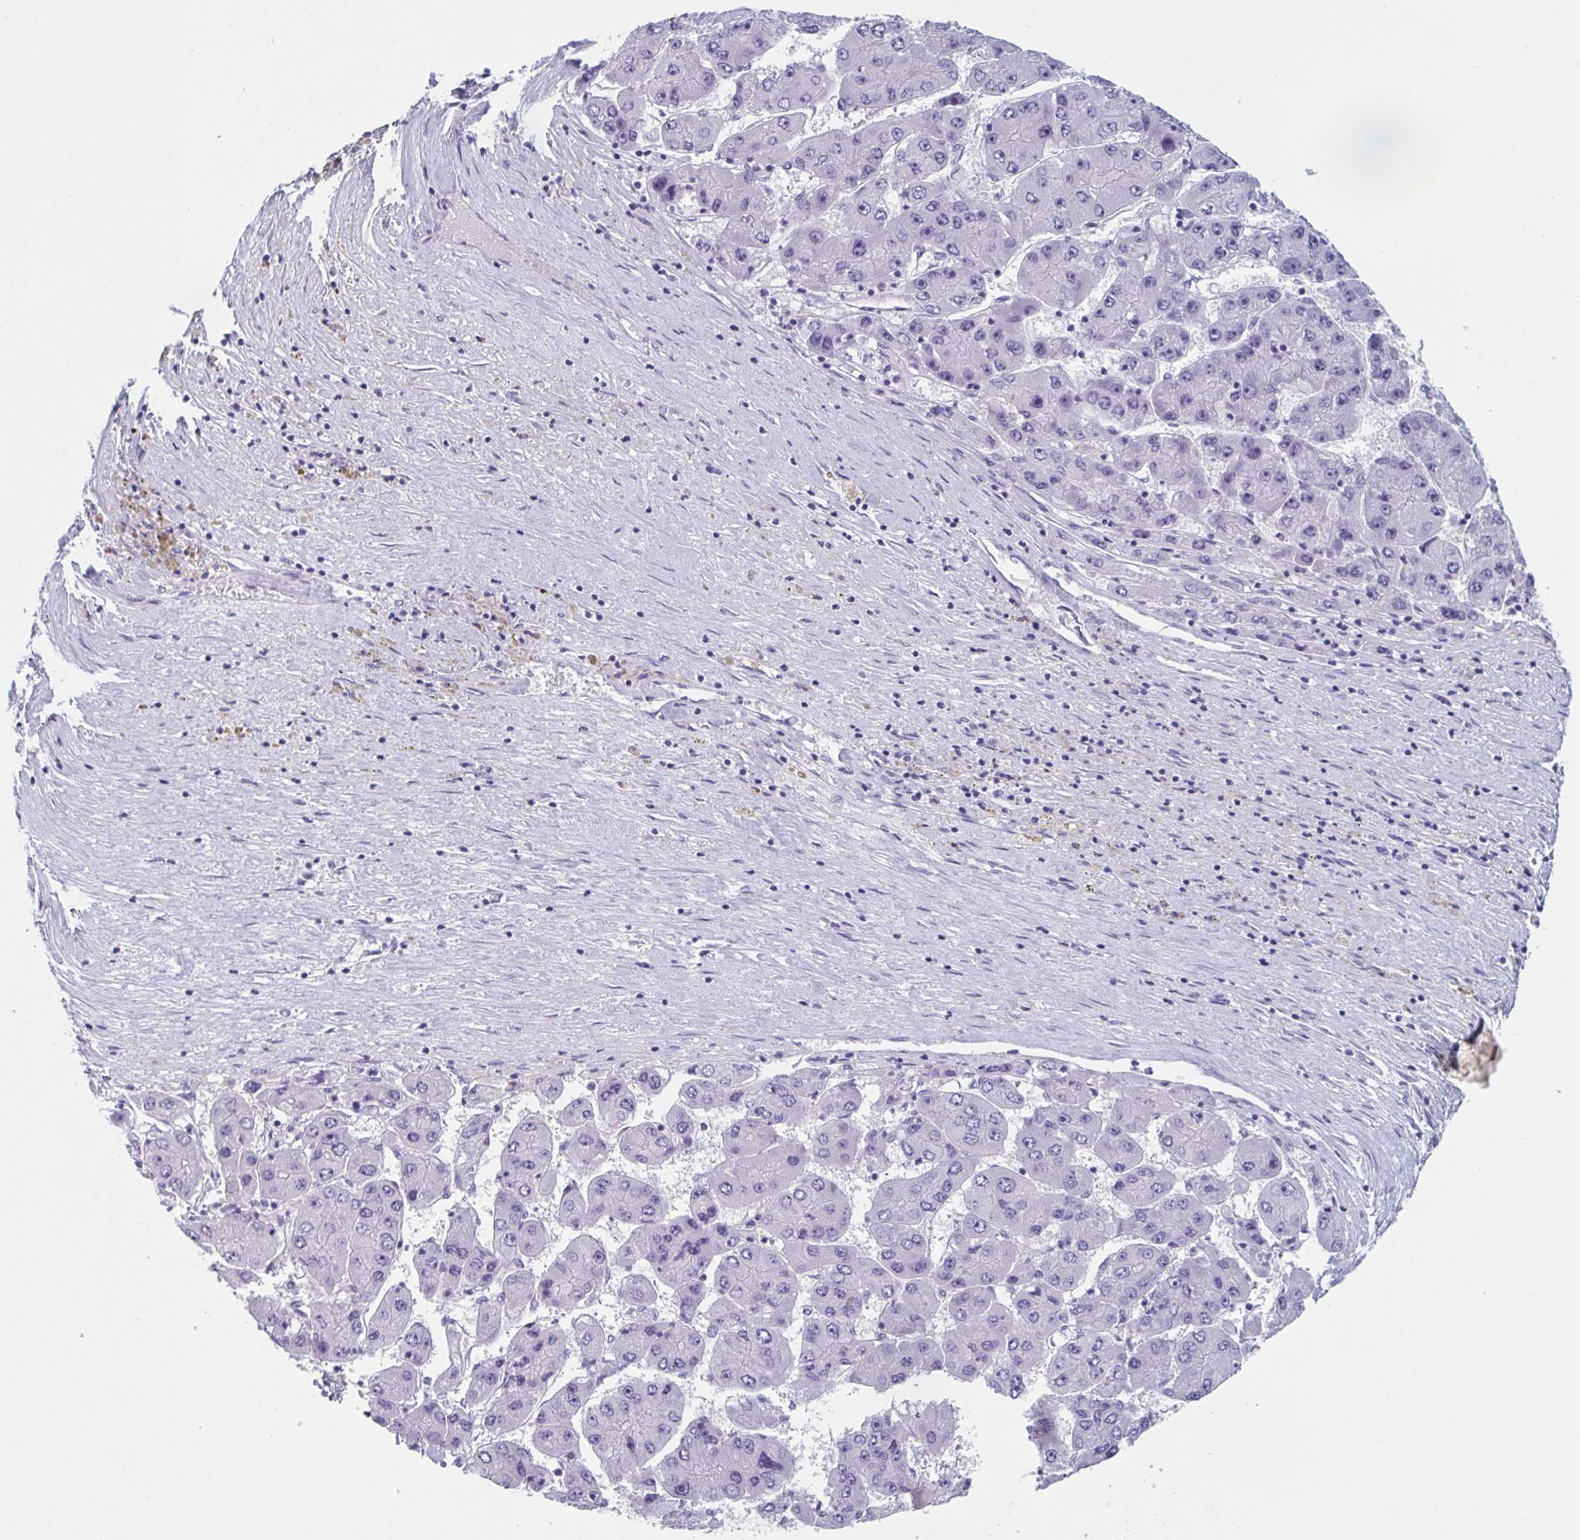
{"staining": {"intensity": "negative", "quantity": "none", "location": "none"}, "tissue": "liver cancer", "cell_type": "Tumor cells", "image_type": "cancer", "snomed": [{"axis": "morphology", "description": "Carcinoma, Hepatocellular, NOS"}, {"axis": "topography", "description": "Liver"}], "caption": "IHC micrograph of human liver hepatocellular carcinoma stained for a protein (brown), which shows no positivity in tumor cells. (DAB immunohistochemistry with hematoxylin counter stain).", "gene": "HSD11B2", "patient": {"sex": "female", "age": 61}}